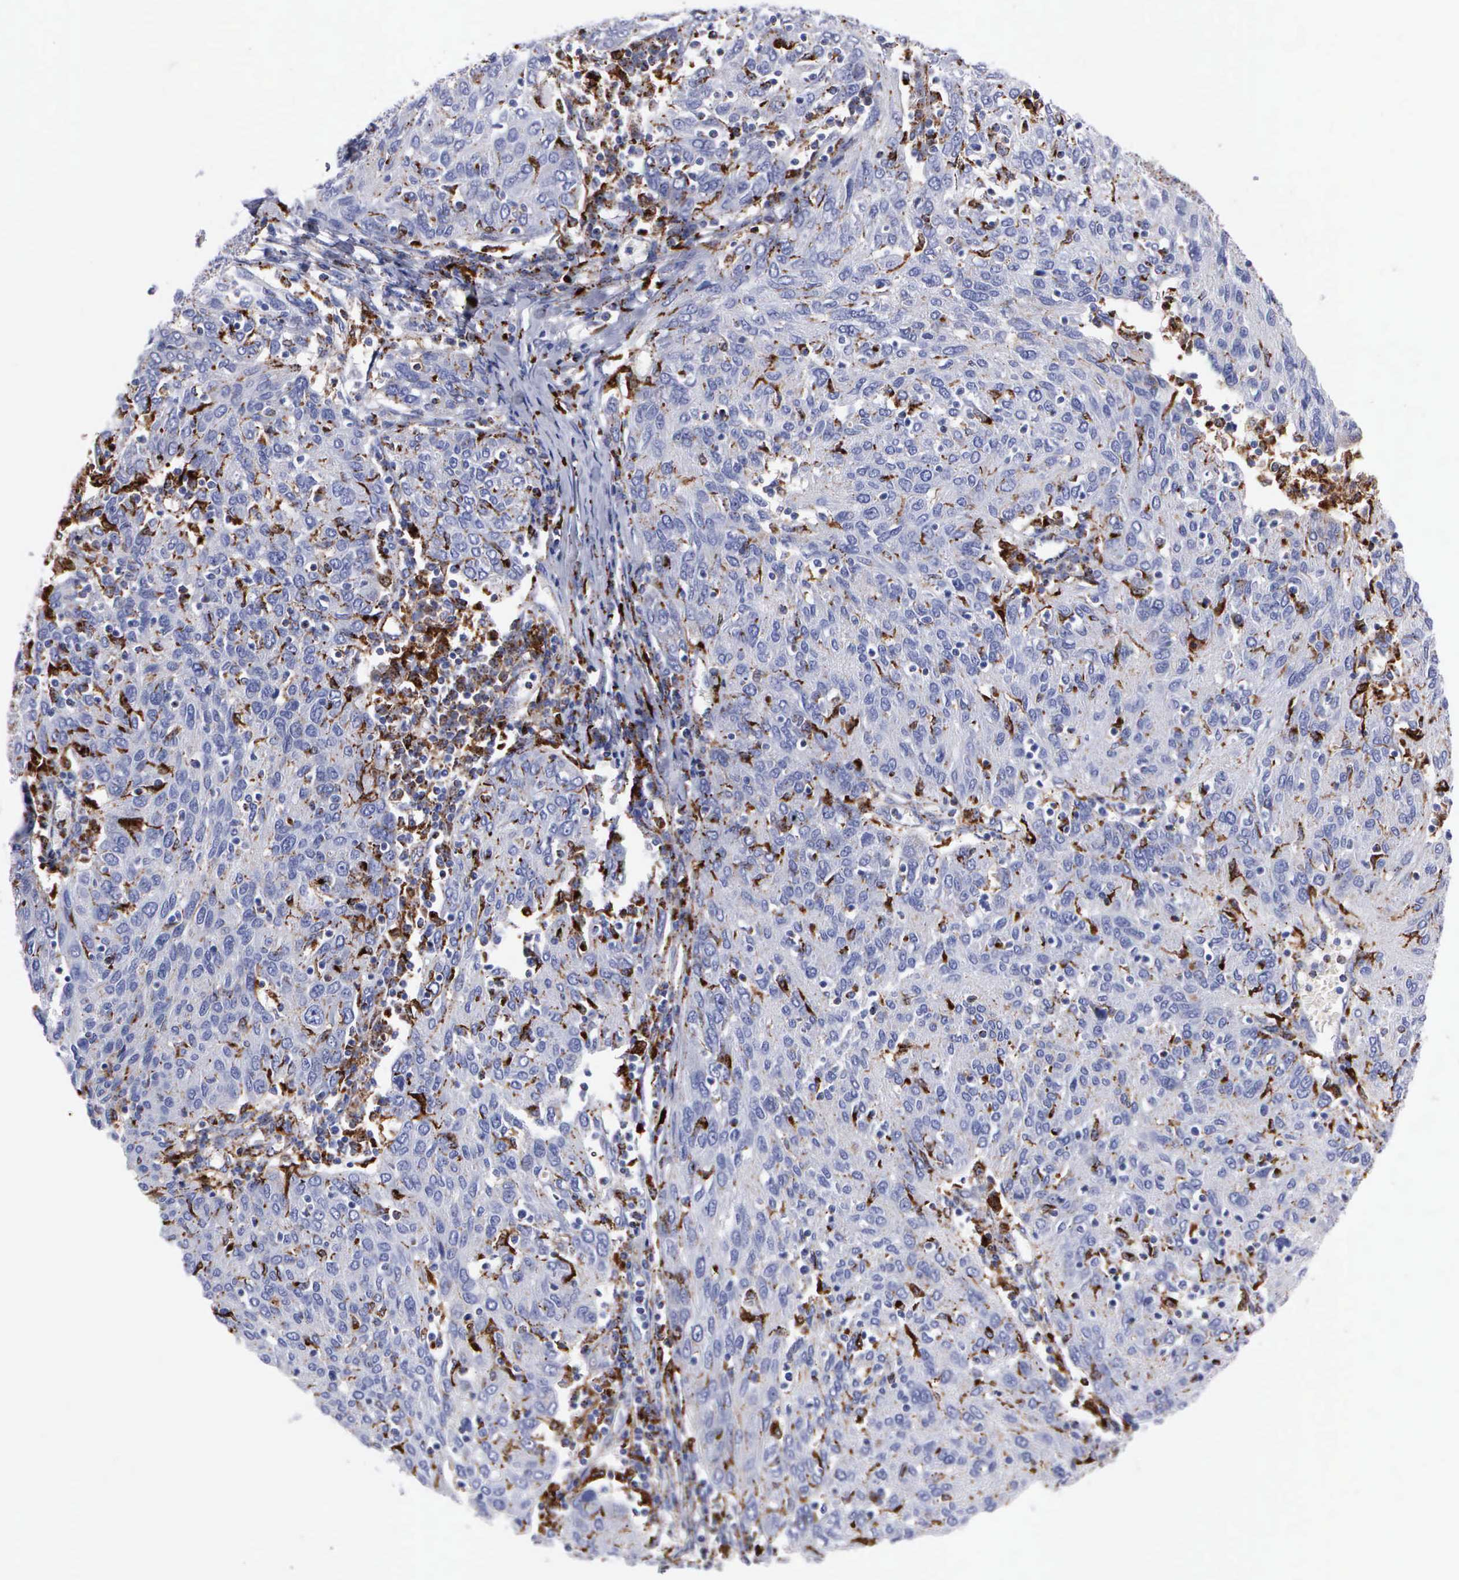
{"staining": {"intensity": "moderate", "quantity": "<25%", "location": "cytoplasmic/membranous"}, "tissue": "ovarian cancer", "cell_type": "Tumor cells", "image_type": "cancer", "snomed": [{"axis": "morphology", "description": "Carcinoma, endometroid"}, {"axis": "topography", "description": "Ovary"}], "caption": "DAB immunohistochemical staining of ovarian endometroid carcinoma shows moderate cytoplasmic/membranous protein expression in about <25% of tumor cells.", "gene": "CTSH", "patient": {"sex": "female", "age": 50}}